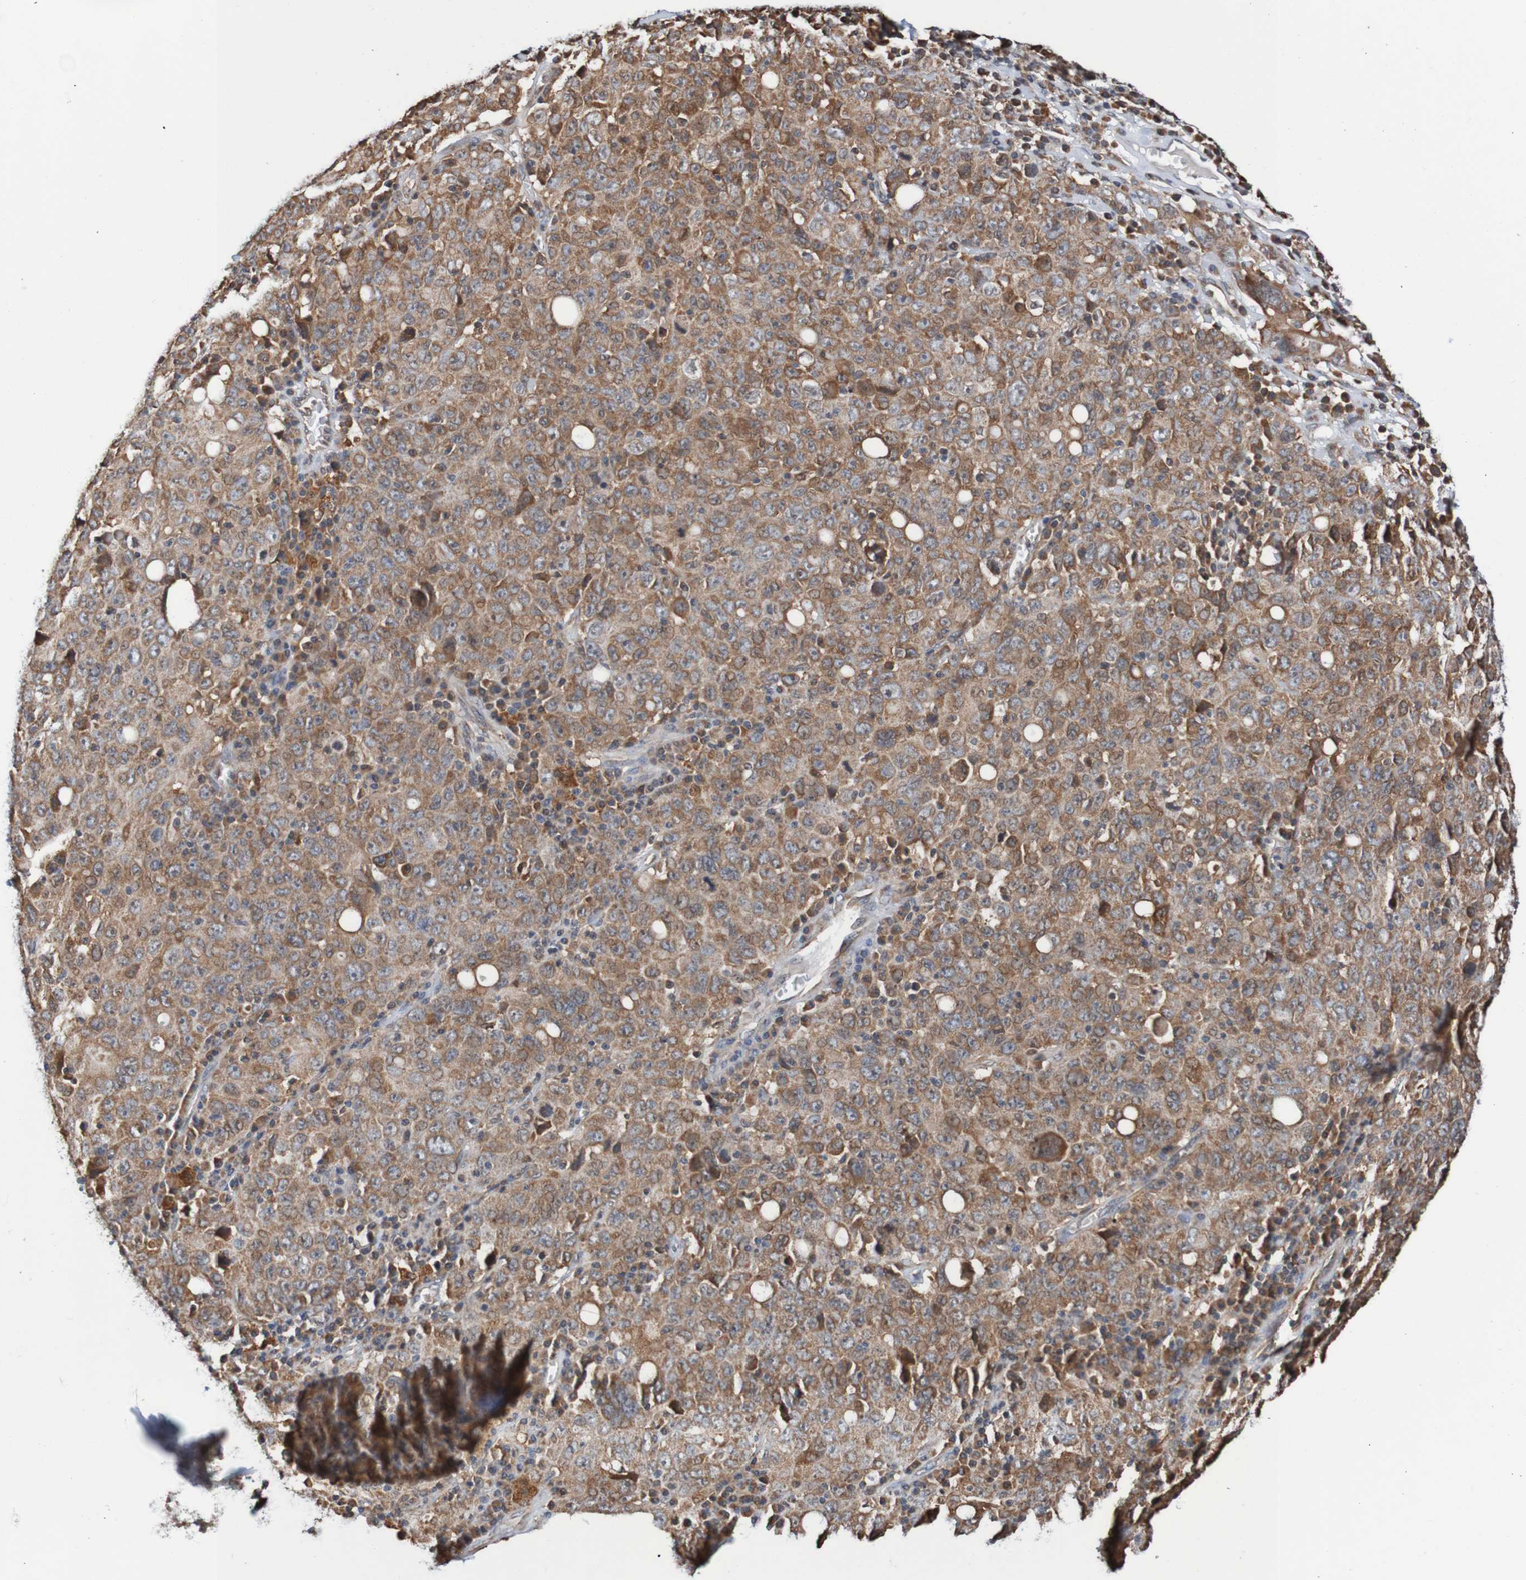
{"staining": {"intensity": "moderate", "quantity": ">75%", "location": "cytoplasmic/membranous"}, "tissue": "ovarian cancer", "cell_type": "Tumor cells", "image_type": "cancer", "snomed": [{"axis": "morphology", "description": "Carcinoma, endometroid"}, {"axis": "topography", "description": "Ovary"}], "caption": "Ovarian cancer tissue reveals moderate cytoplasmic/membranous expression in approximately >75% of tumor cells, visualized by immunohistochemistry.", "gene": "AXIN1", "patient": {"sex": "female", "age": 62}}